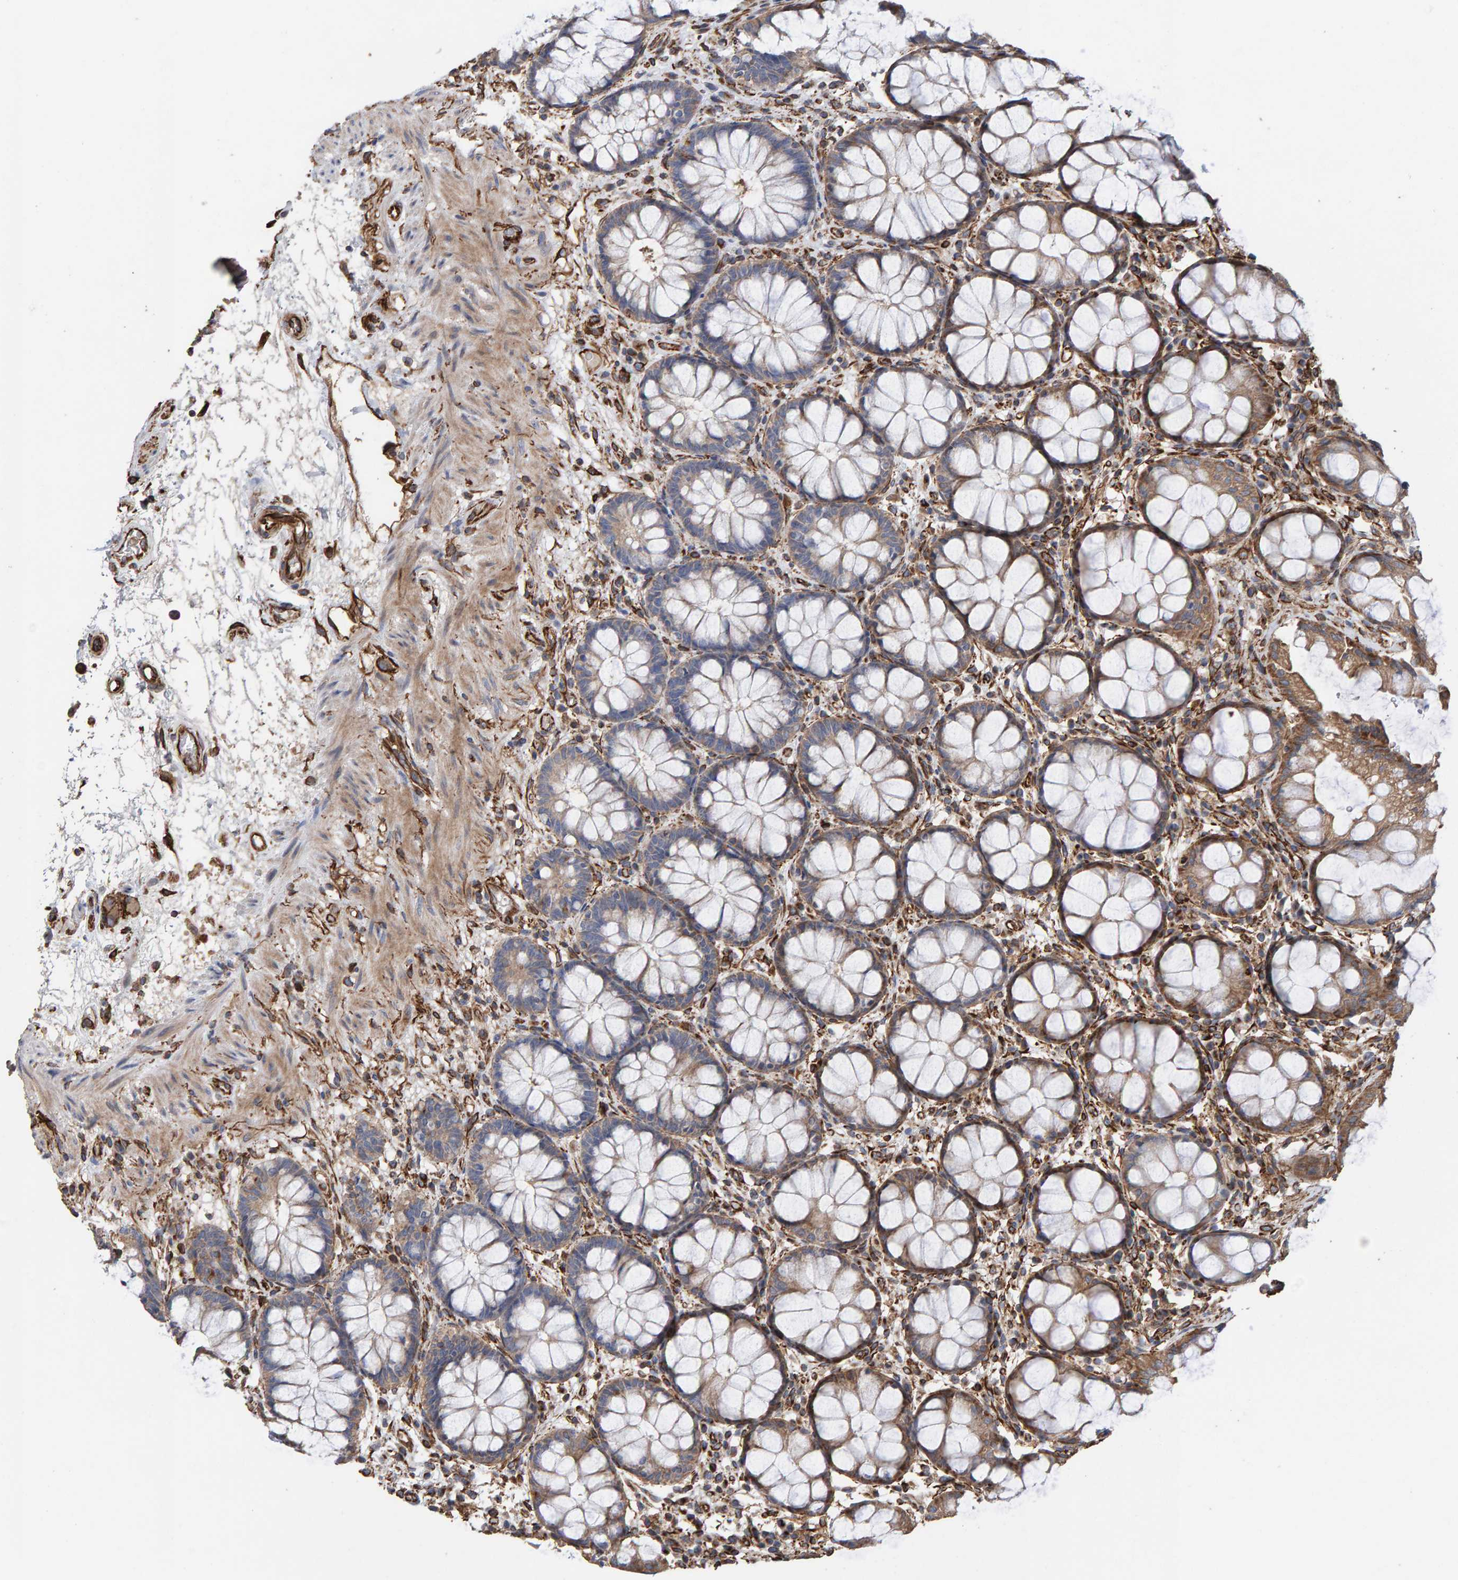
{"staining": {"intensity": "moderate", "quantity": ">75%", "location": "cytoplasmic/membranous"}, "tissue": "rectum", "cell_type": "Glandular cells", "image_type": "normal", "snomed": [{"axis": "morphology", "description": "Normal tissue, NOS"}, {"axis": "topography", "description": "Rectum"}], "caption": "Immunohistochemical staining of normal human rectum shows moderate cytoplasmic/membranous protein positivity in approximately >75% of glandular cells. (Stains: DAB (3,3'-diaminobenzidine) in brown, nuclei in blue, Microscopy: brightfield microscopy at high magnification).", "gene": "ZNF347", "patient": {"sex": "male", "age": 64}}